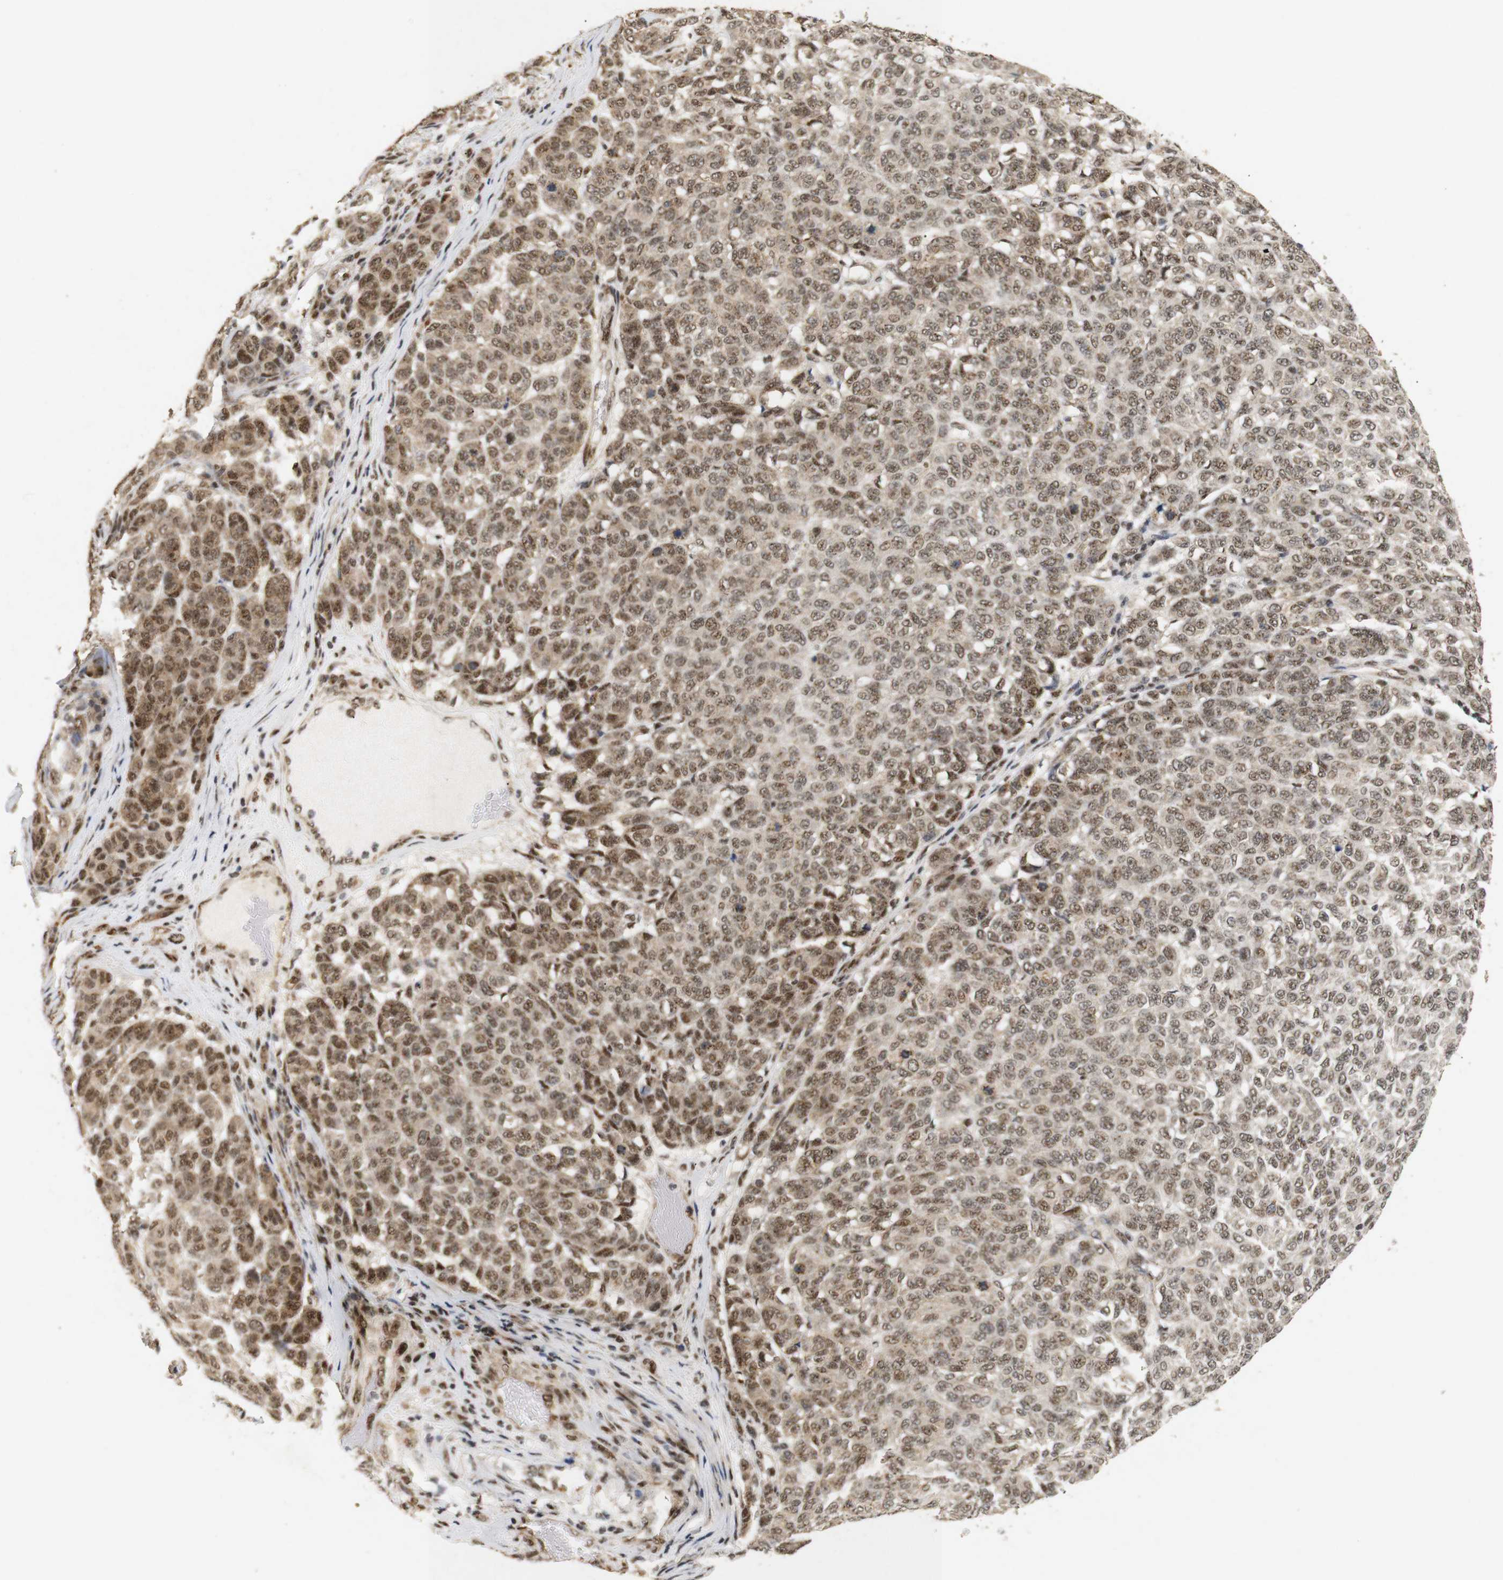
{"staining": {"intensity": "moderate", "quantity": ">75%", "location": "cytoplasmic/membranous,nuclear"}, "tissue": "melanoma", "cell_type": "Tumor cells", "image_type": "cancer", "snomed": [{"axis": "morphology", "description": "Malignant melanoma, NOS"}, {"axis": "topography", "description": "Skin"}], "caption": "Immunohistochemical staining of human malignant melanoma exhibits moderate cytoplasmic/membranous and nuclear protein staining in about >75% of tumor cells. (Stains: DAB in brown, nuclei in blue, Microscopy: brightfield microscopy at high magnification).", "gene": "PYM1", "patient": {"sex": "male", "age": 59}}